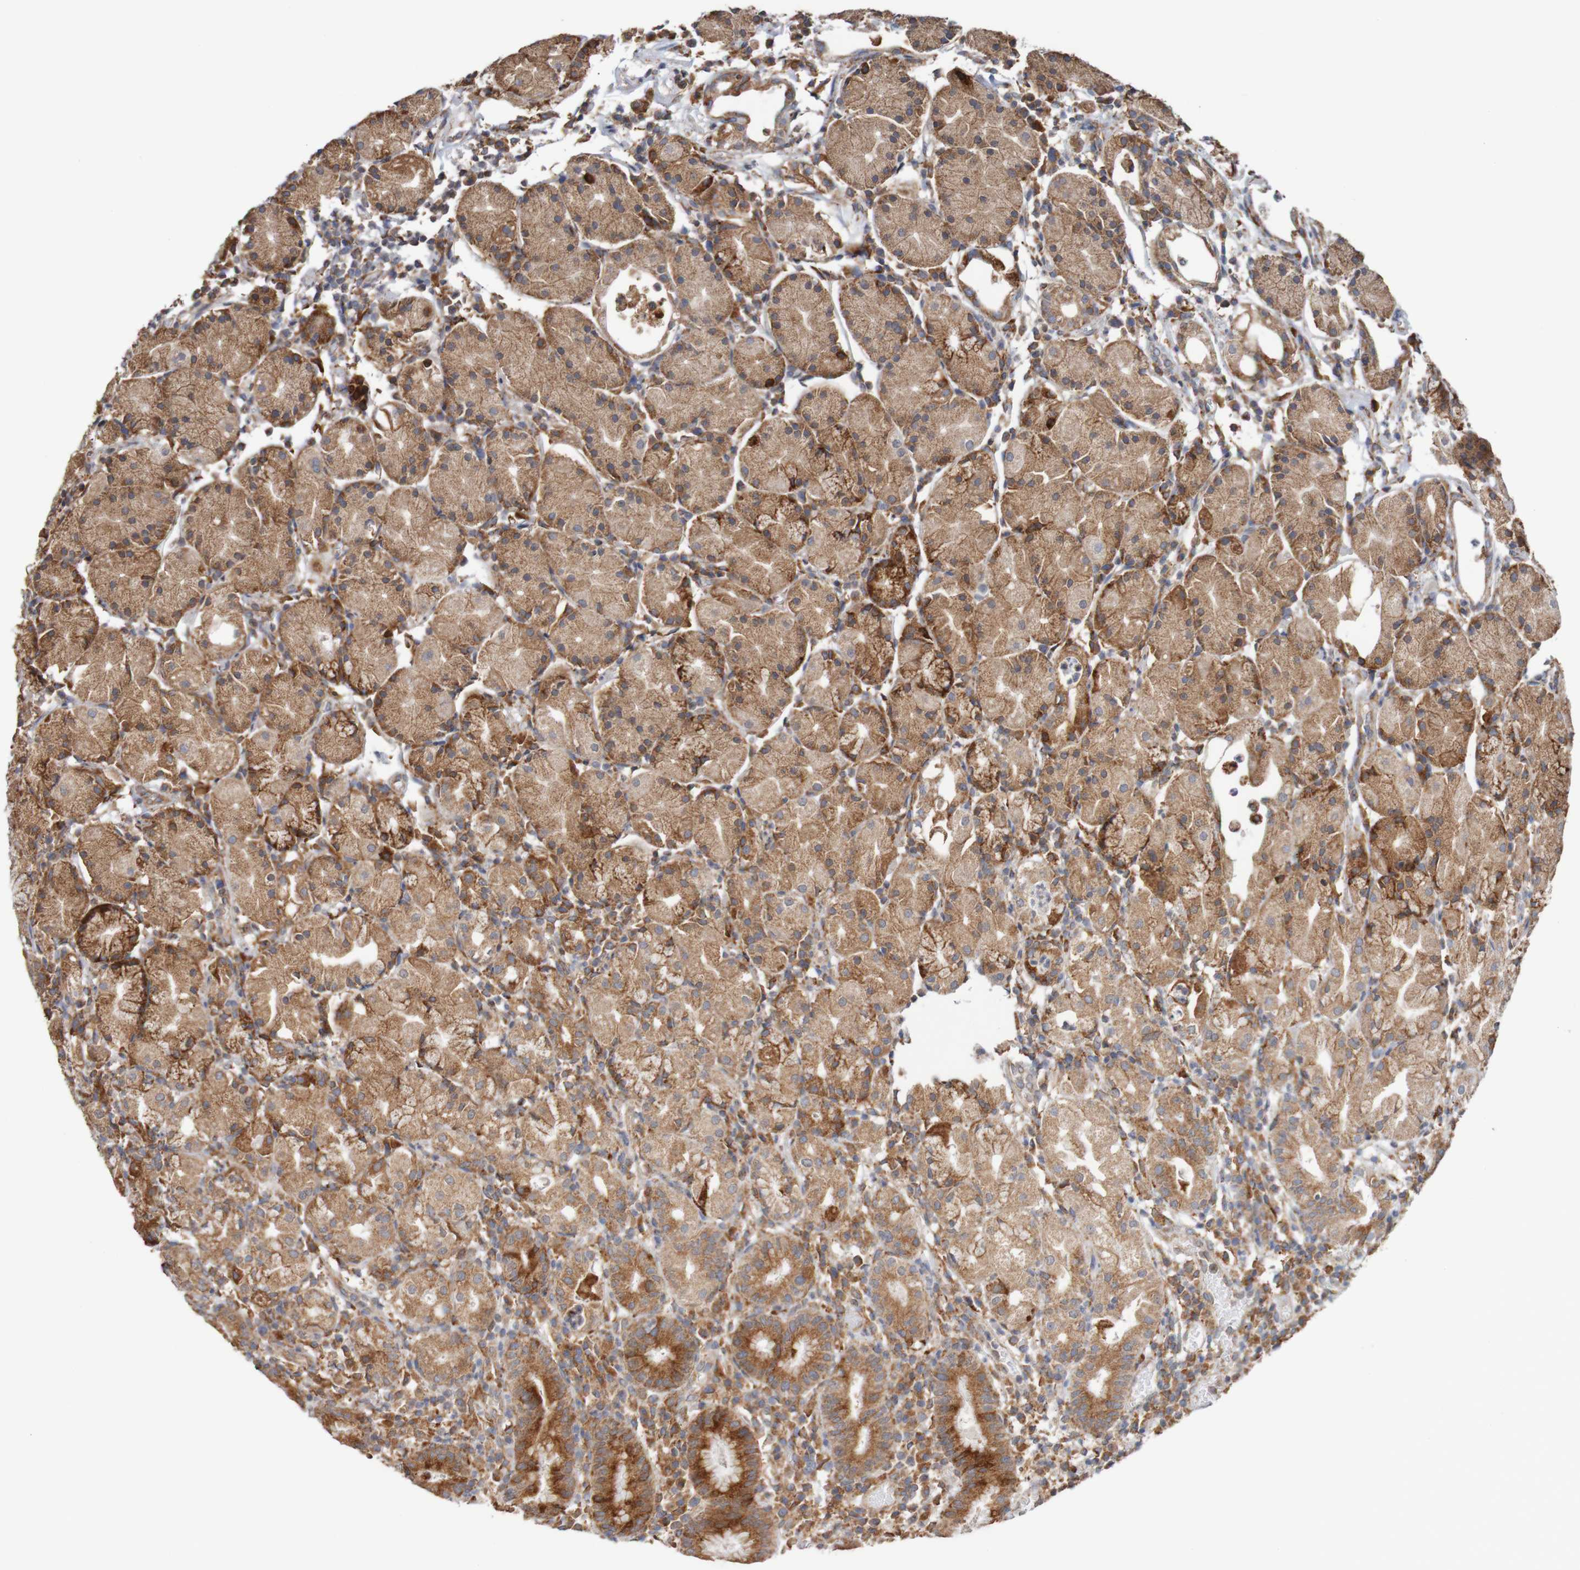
{"staining": {"intensity": "strong", "quantity": ">75%", "location": "cytoplasmic/membranous"}, "tissue": "stomach", "cell_type": "Glandular cells", "image_type": "normal", "snomed": [{"axis": "morphology", "description": "Normal tissue, NOS"}, {"axis": "topography", "description": "Stomach"}, {"axis": "topography", "description": "Stomach, lower"}], "caption": "A high-resolution photomicrograph shows IHC staining of benign stomach, which demonstrates strong cytoplasmic/membranous staining in about >75% of glandular cells.", "gene": "PDIA3", "patient": {"sex": "female", "age": 75}}